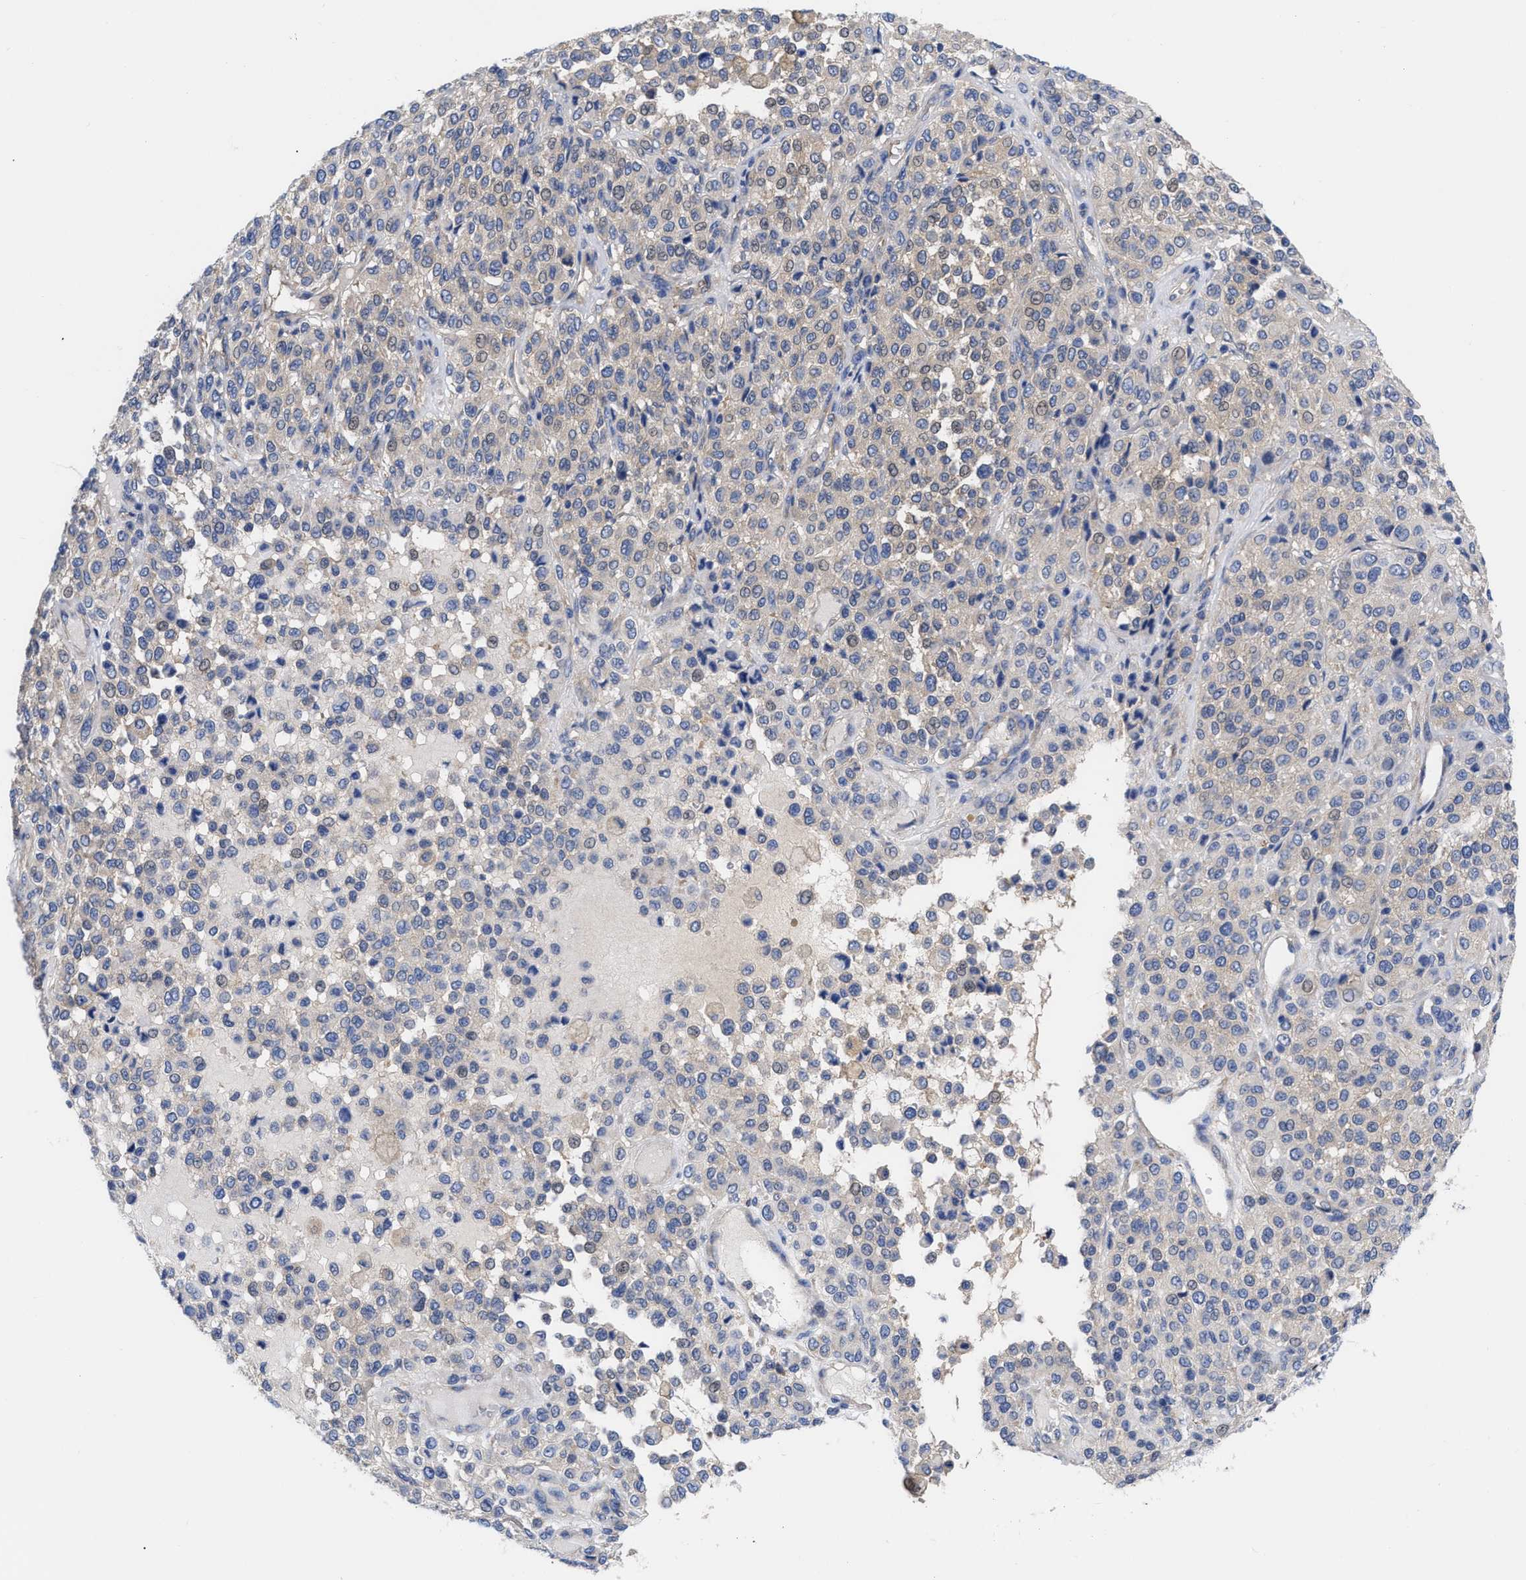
{"staining": {"intensity": "weak", "quantity": "25%-75%", "location": "cytoplasmic/membranous"}, "tissue": "melanoma", "cell_type": "Tumor cells", "image_type": "cancer", "snomed": [{"axis": "morphology", "description": "Malignant melanoma, Metastatic site"}, {"axis": "topography", "description": "Pancreas"}], "caption": "This photomicrograph demonstrates IHC staining of human malignant melanoma (metastatic site), with low weak cytoplasmic/membranous positivity in approximately 25%-75% of tumor cells.", "gene": "RBKS", "patient": {"sex": "female", "age": 30}}